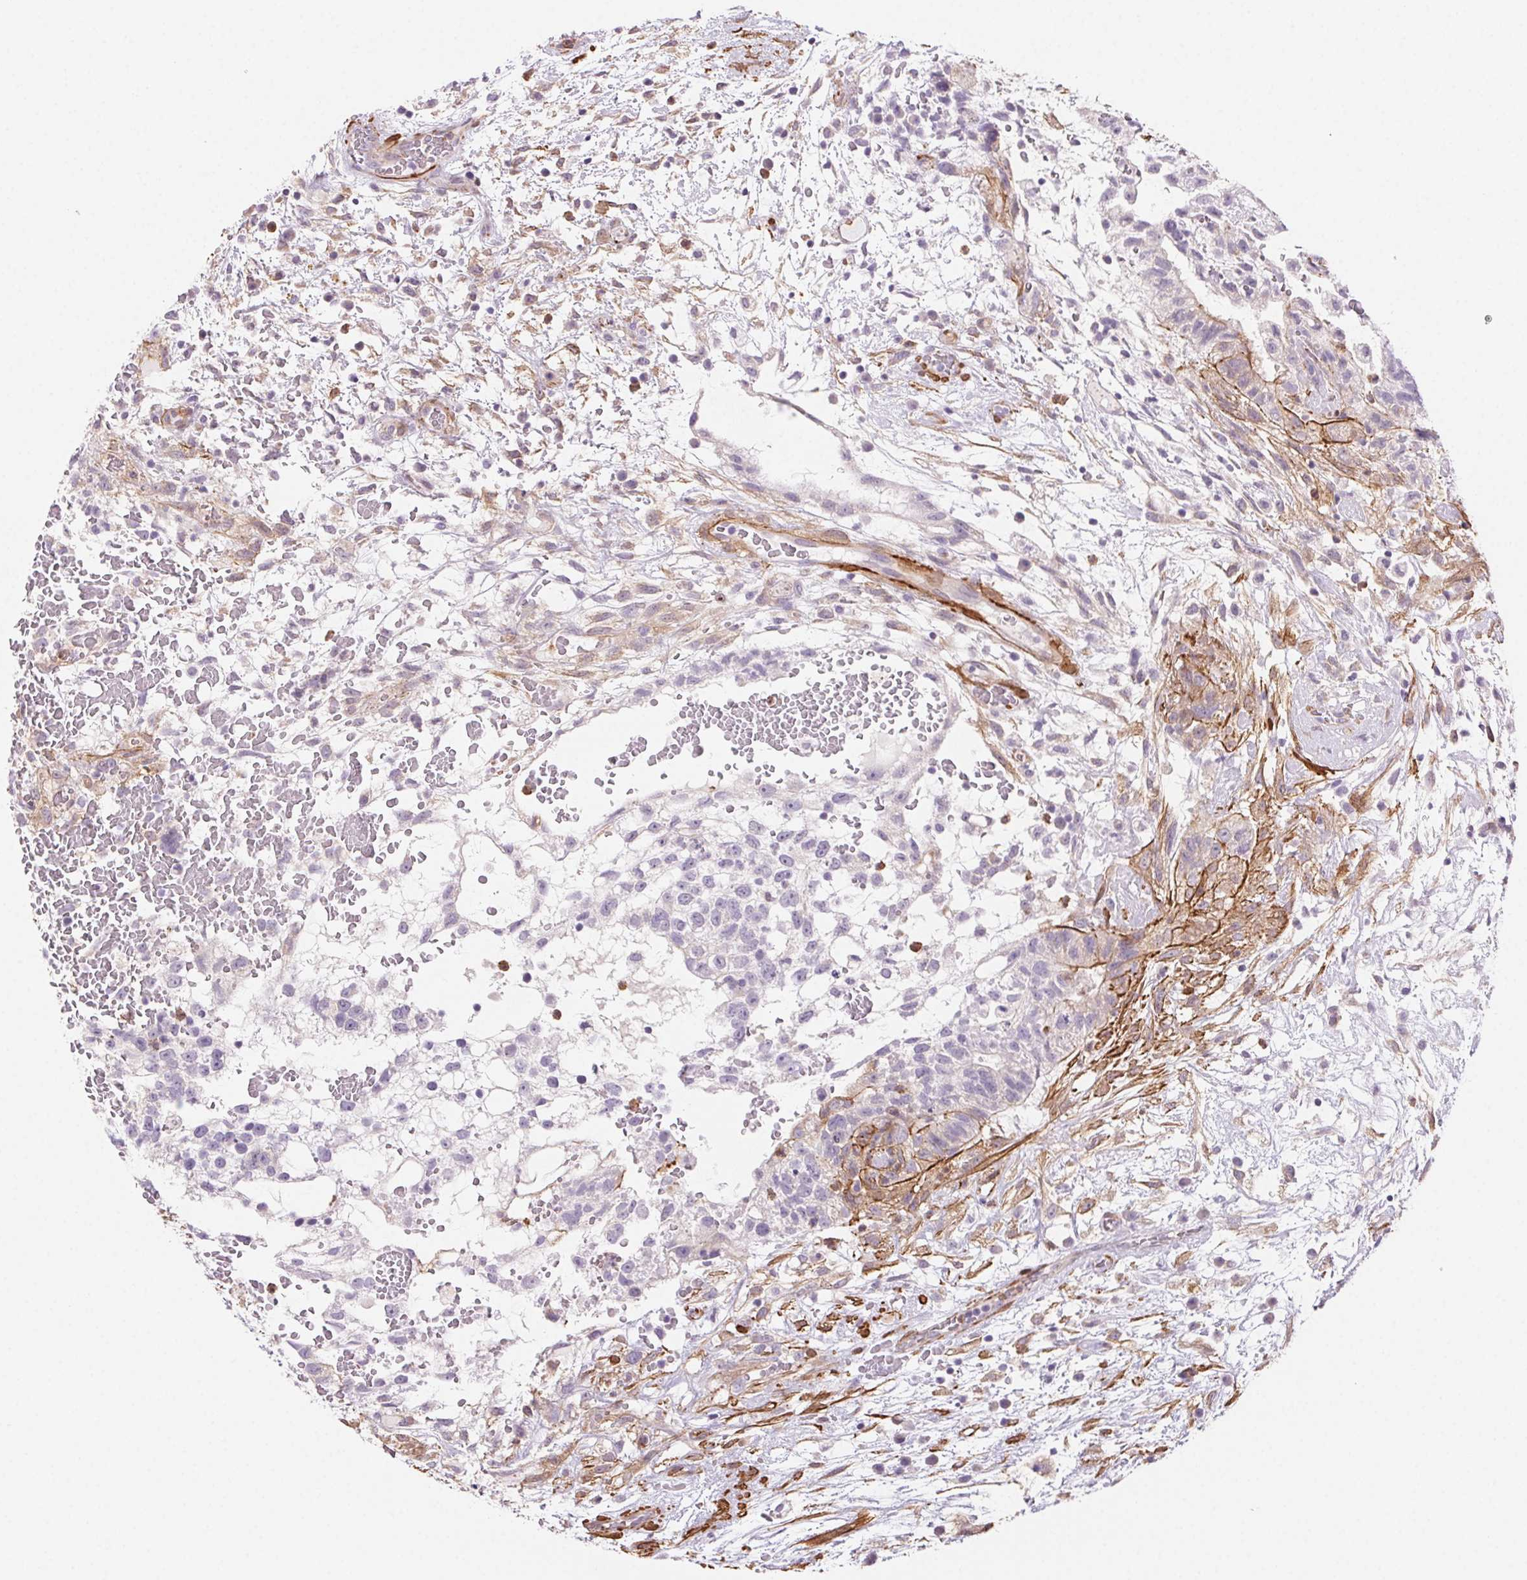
{"staining": {"intensity": "negative", "quantity": "none", "location": "none"}, "tissue": "testis cancer", "cell_type": "Tumor cells", "image_type": "cancer", "snomed": [{"axis": "morphology", "description": "Normal tissue, NOS"}, {"axis": "morphology", "description": "Carcinoma, Embryonal, NOS"}, {"axis": "topography", "description": "Testis"}], "caption": "Immunohistochemistry of testis cancer demonstrates no positivity in tumor cells.", "gene": "GPX8", "patient": {"sex": "male", "age": 32}}